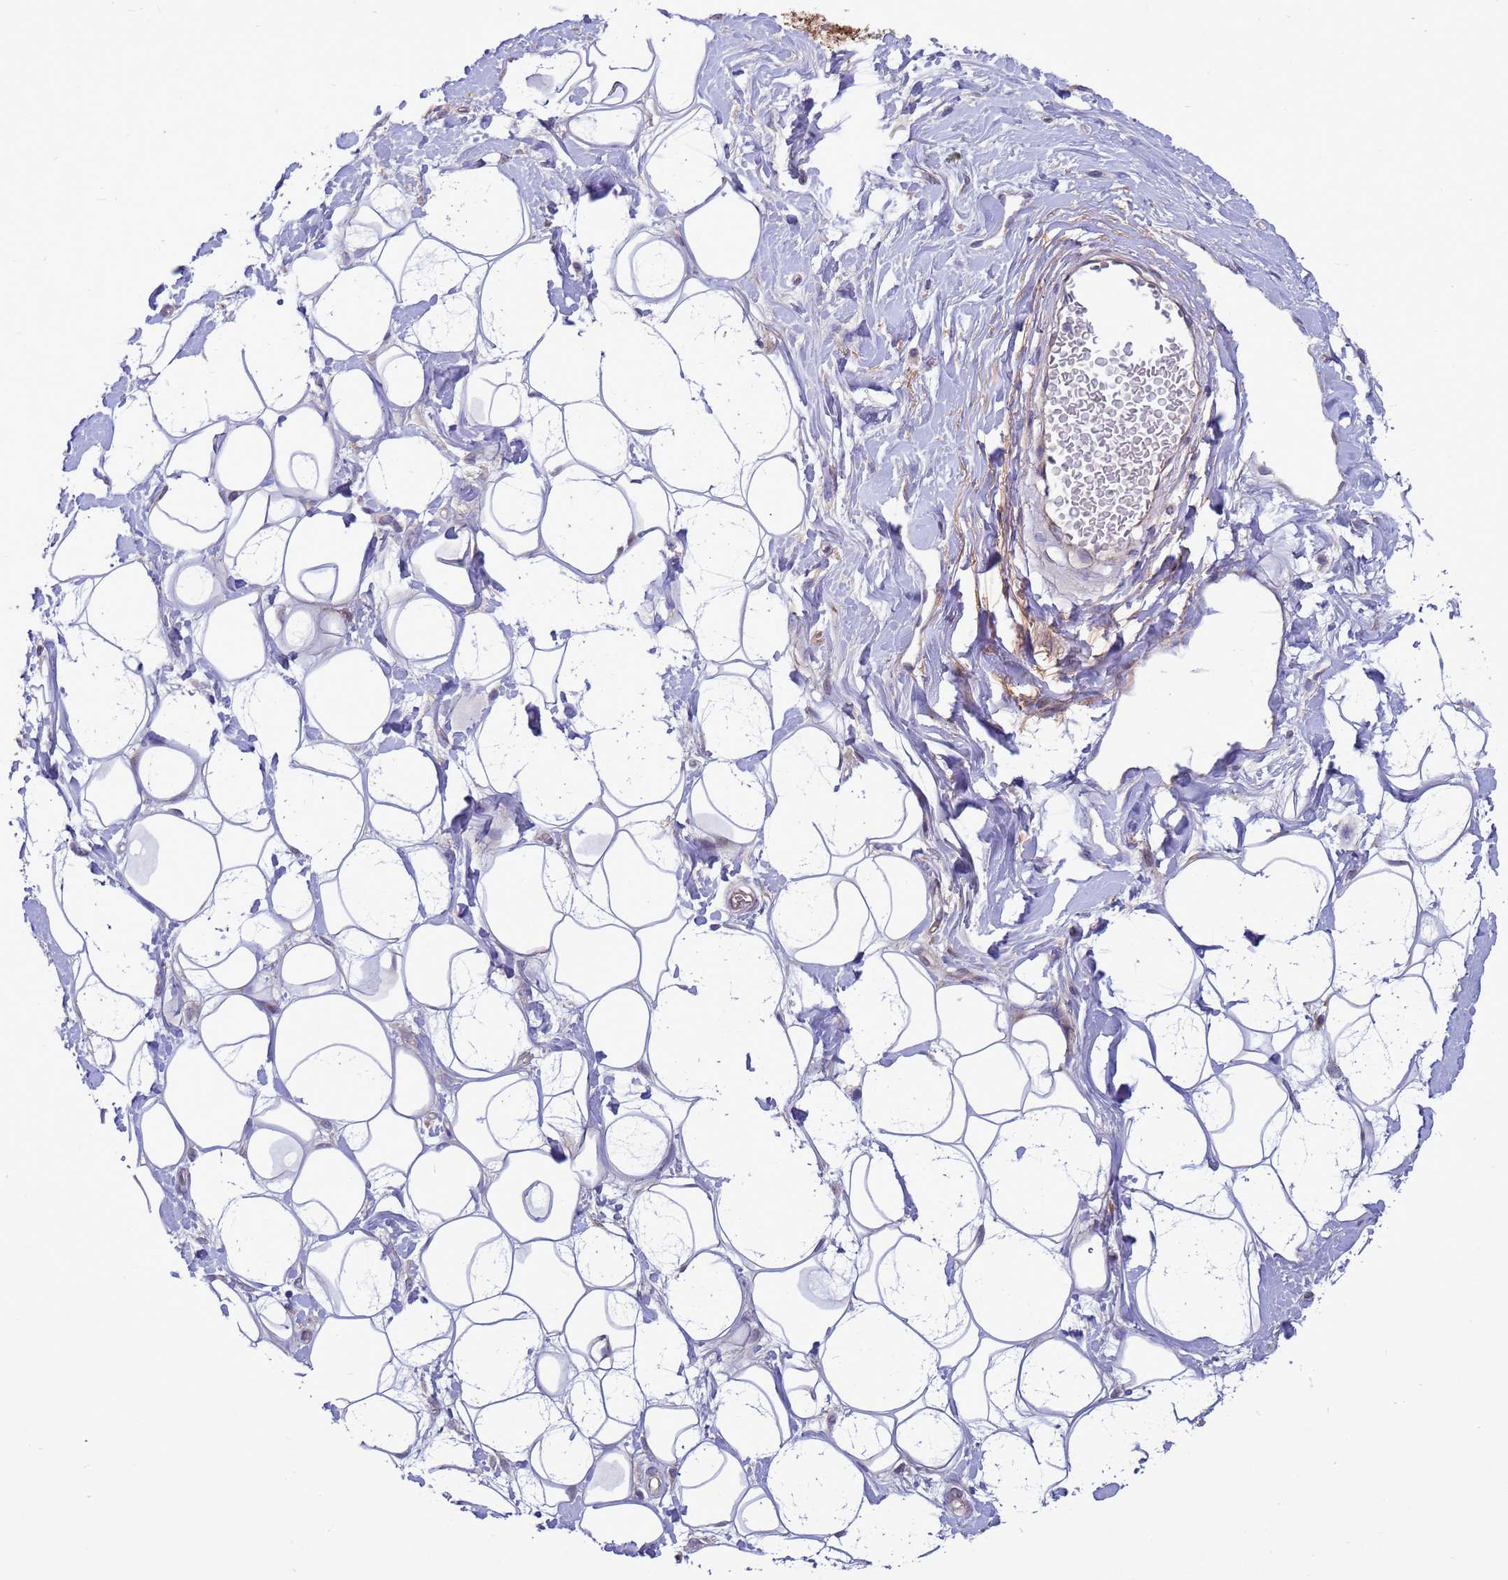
{"staining": {"intensity": "negative", "quantity": "none", "location": "none"}, "tissue": "adipose tissue", "cell_type": "Adipocytes", "image_type": "normal", "snomed": [{"axis": "morphology", "description": "Normal tissue, NOS"}, {"axis": "topography", "description": "Breast"}], "caption": "DAB (3,3'-diaminobenzidine) immunohistochemical staining of normal adipose tissue displays no significant positivity in adipocytes. (DAB IHC visualized using brightfield microscopy, high magnification).", "gene": "GJA10", "patient": {"sex": "female", "age": 26}}